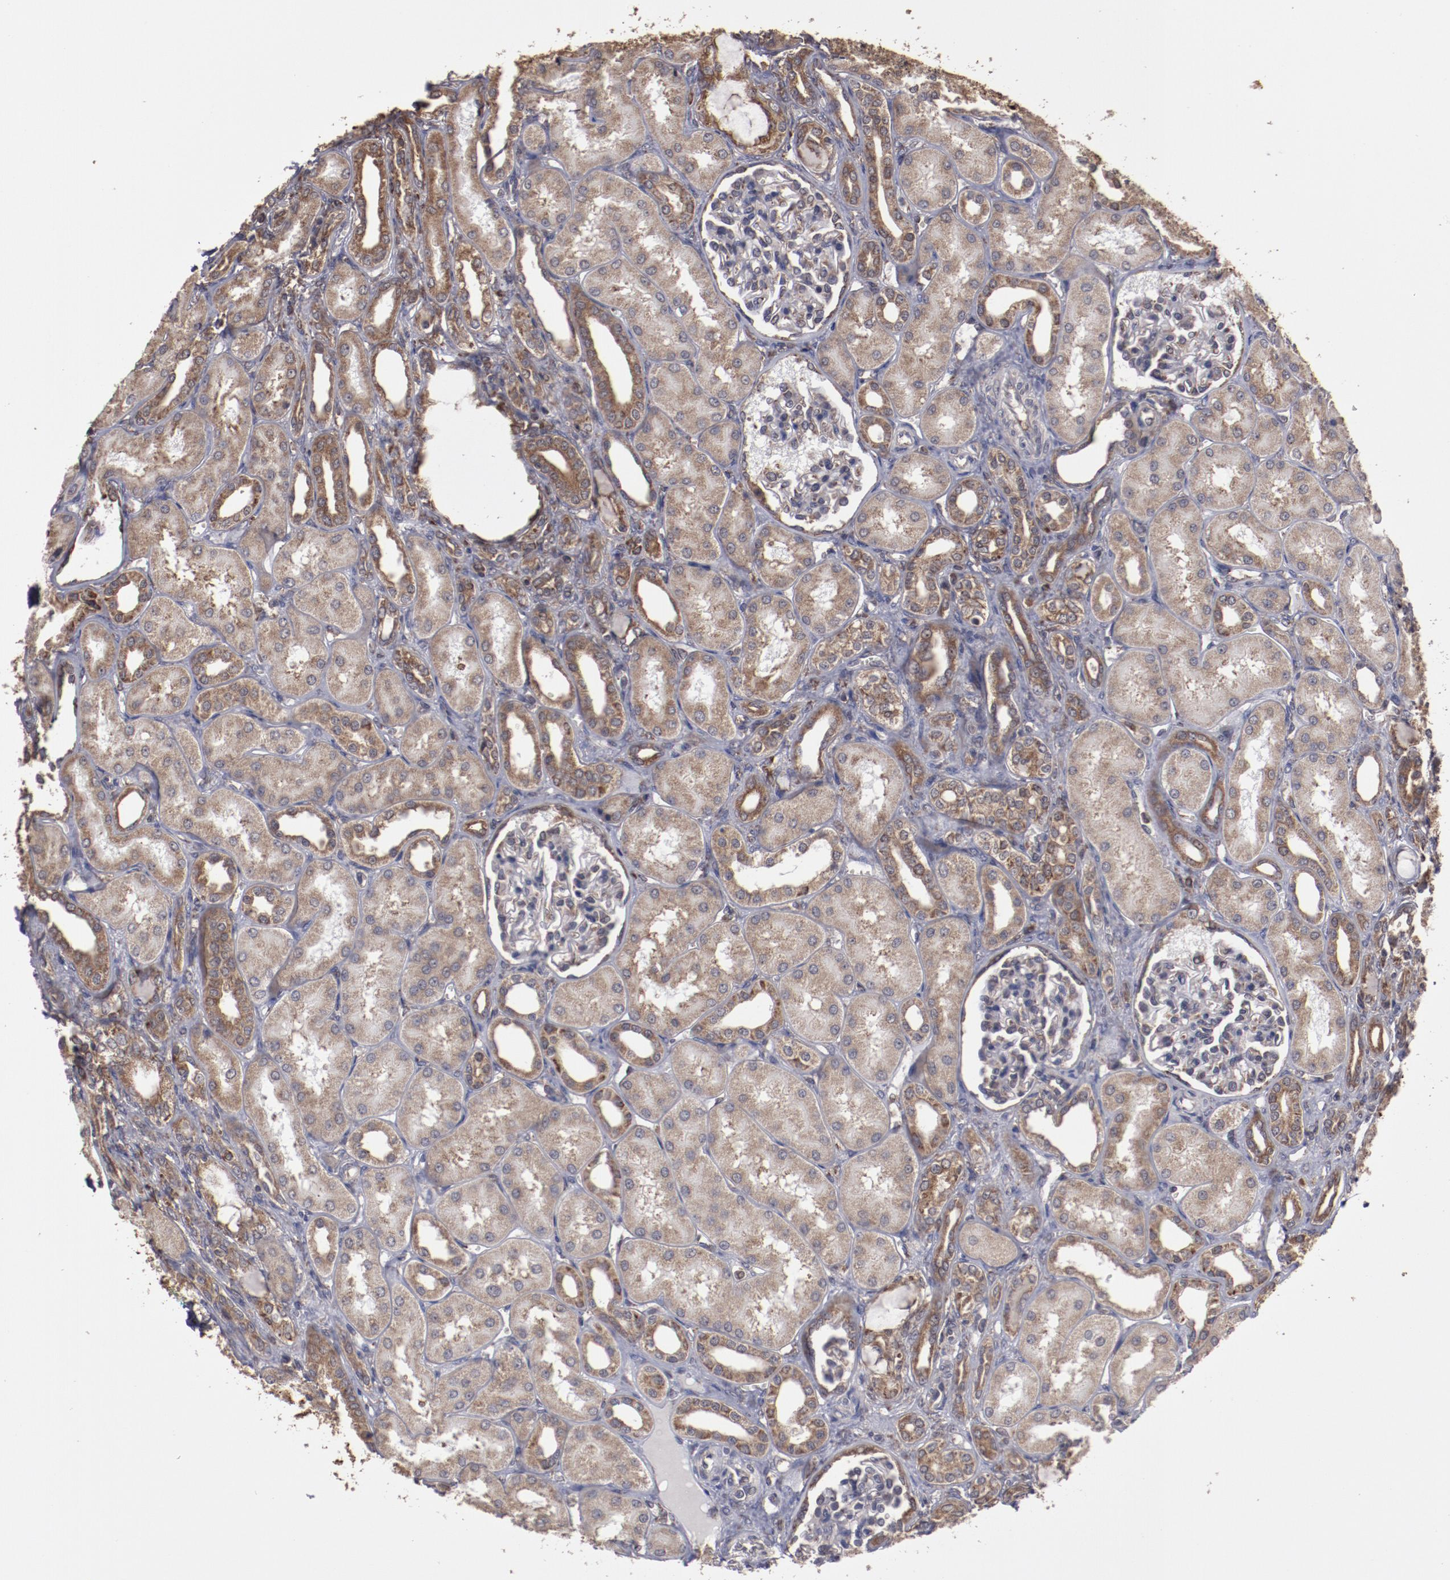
{"staining": {"intensity": "weak", "quantity": "25%-75%", "location": "cytoplasmic/membranous"}, "tissue": "kidney", "cell_type": "Cells in glomeruli", "image_type": "normal", "snomed": [{"axis": "morphology", "description": "Normal tissue, NOS"}, {"axis": "topography", "description": "Kidney"}], "caption": "Cells in glomeruli reveal weak cytoplasmic/membranous positivity in approximately 25%-75% of cells in benign kidney. Ihc stains the protein in brown and the nuclei are stained blue.", "gene": "RPS4X", "patient": {"sex": "male", "age": 7}}